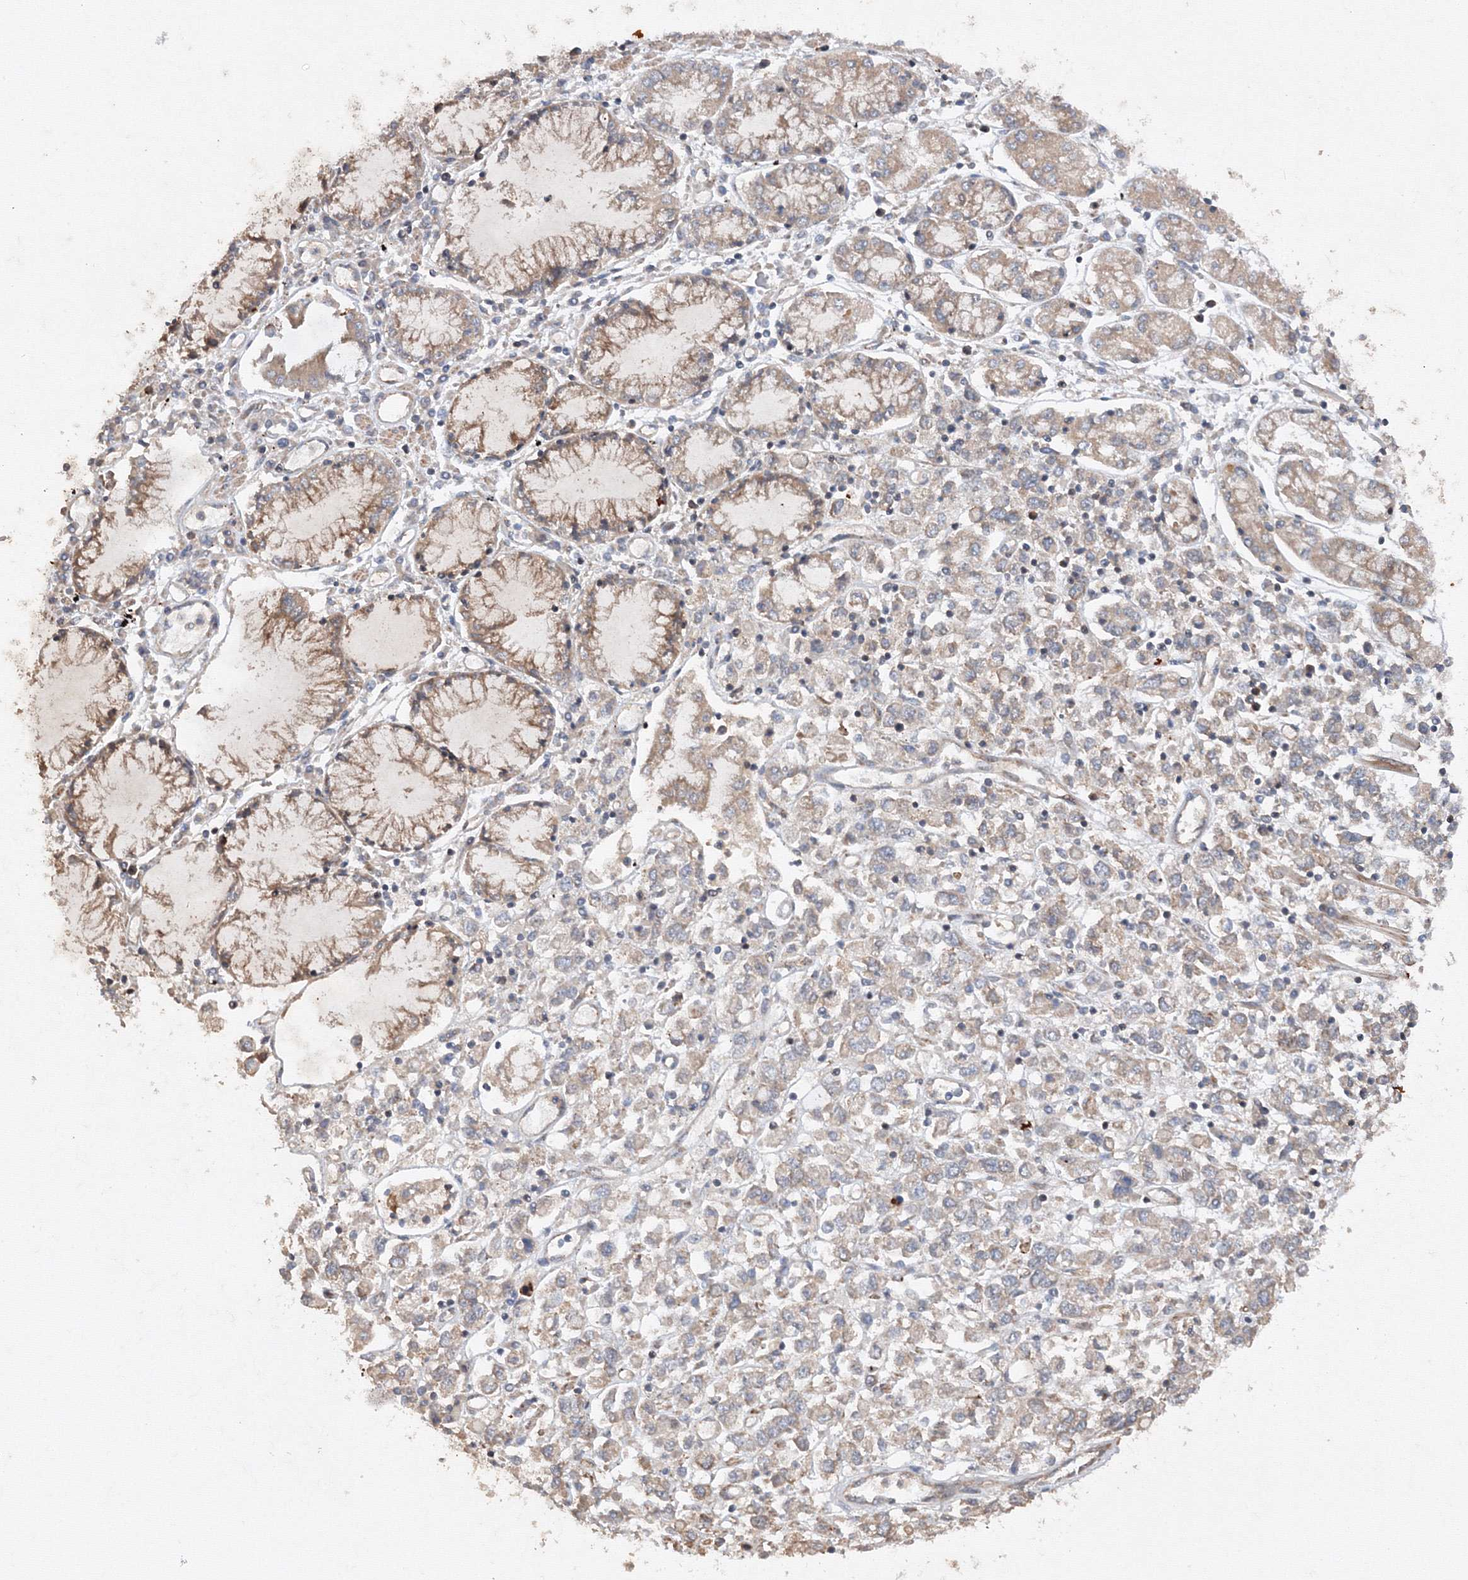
{"staining": {"intensity": "negative", "quantity": "none", "location": "none"}, "tissue": "stomach cancer", "cell_type": "Tumor cells", "image_type": "cancer", "snomed": [{"axis": "morphology", "description": "Adenocarcinoma, NOS"}, {"axis": "topography", "description": "Stomach"}], "caption": "The micrograph displays no staining of tumor cells in stomach cancer.", "gene": "DCTD", "patient": {"sex": "female", "age": 76}}